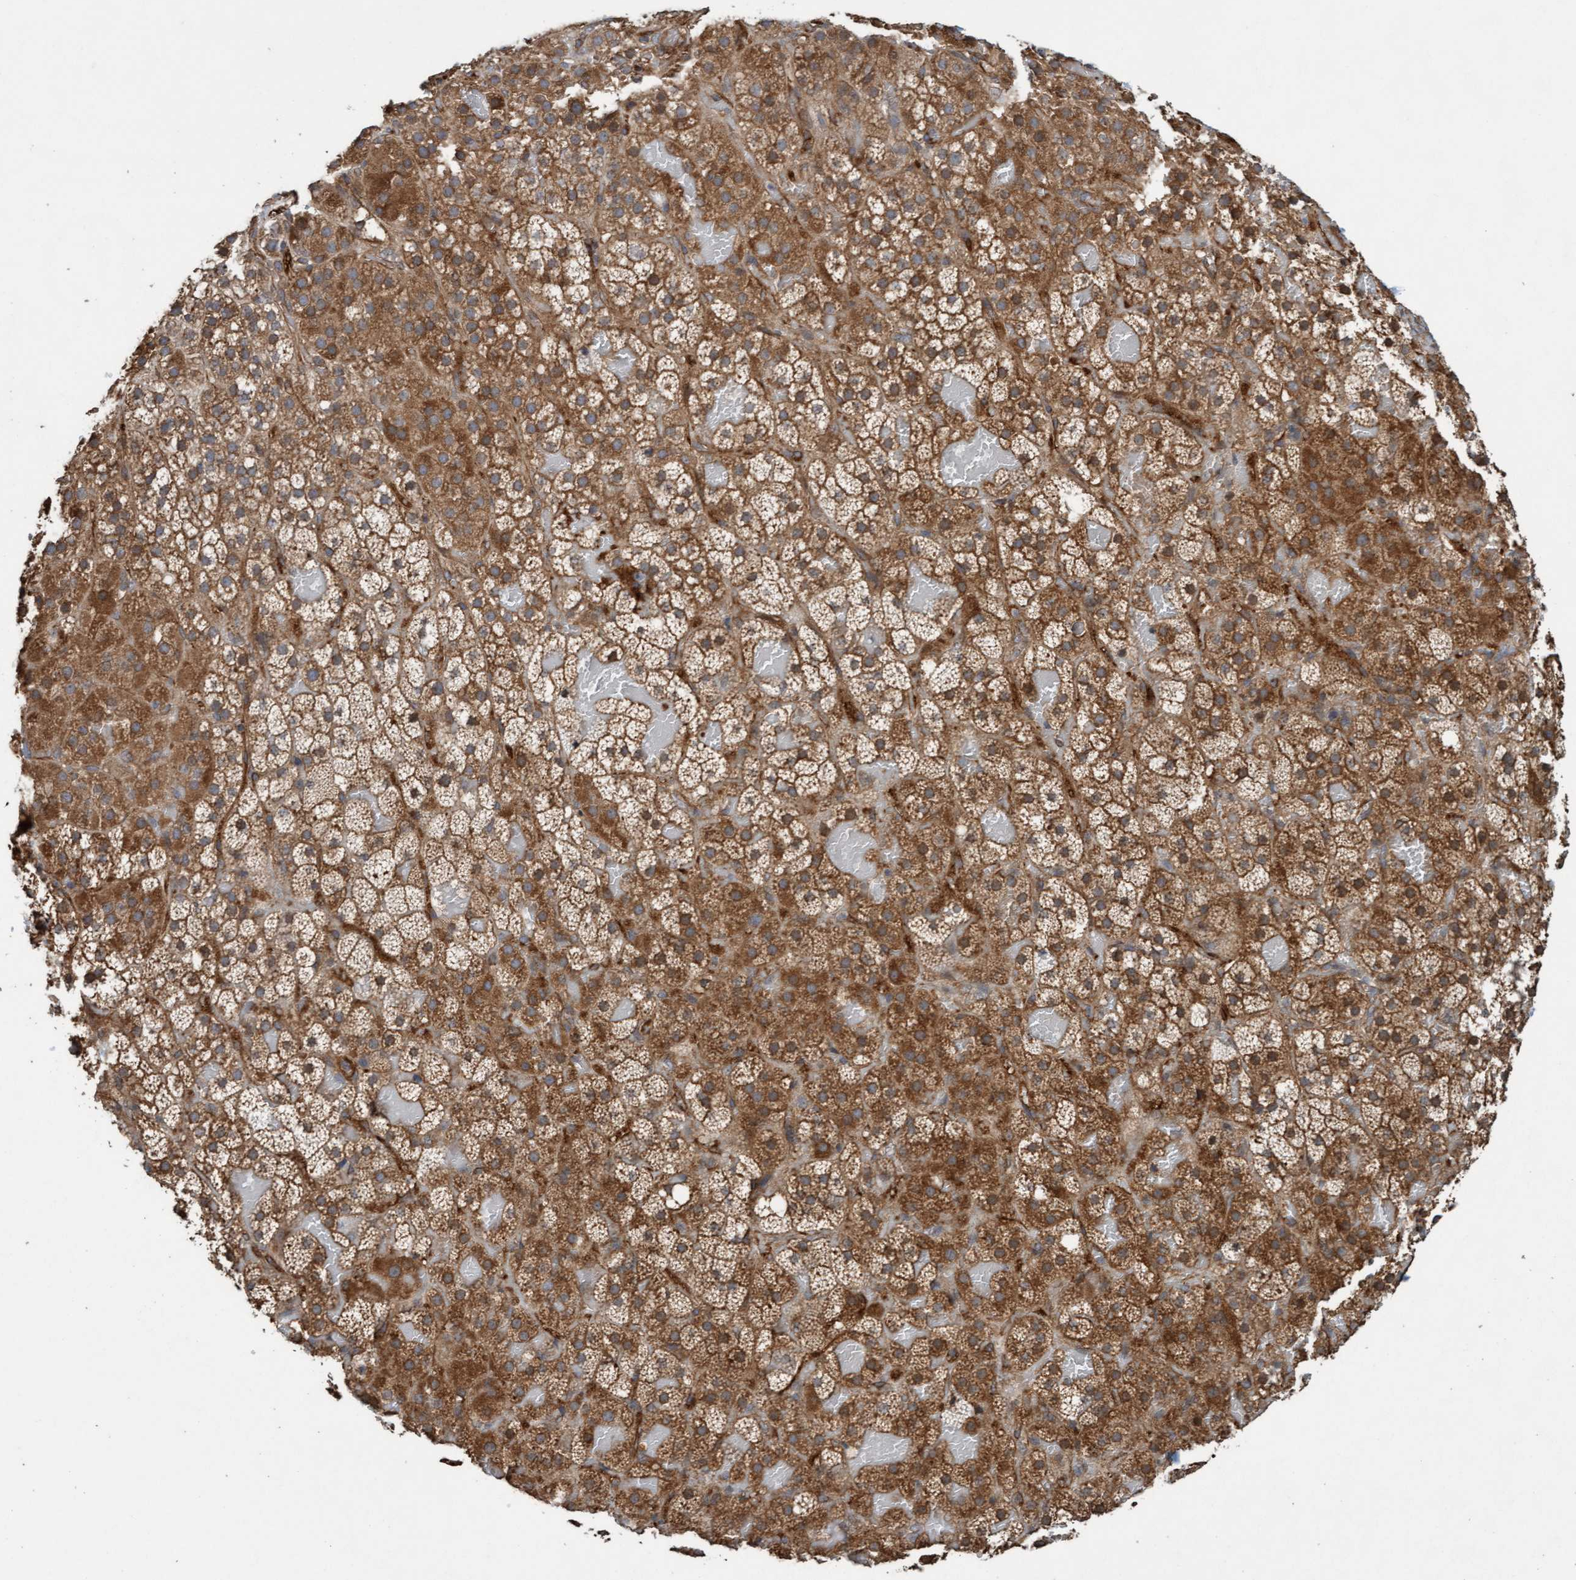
{"staining": {"intensity": "moderate", "quantity": ">75%", "location": "cytoplasmic/membranous"}, "tissue": "adrenal gland", "cell_type": "Glandular cells", "image_type": "normal", "snomed": [{"axis": "morphology", "description": "Normal tissue, NOS"}, {"axis": "topography", "description": "Adrenal gland"}], "caption": "Protein positivity by immunohistochemistry (IHC) demonstrates moderate cytoplasmic/membranous expression in approximately >75% of glandular cells in benign adrenal gland.", "gene": "CDC42EP4", "patient": {"sex": "female", "age": 59}}